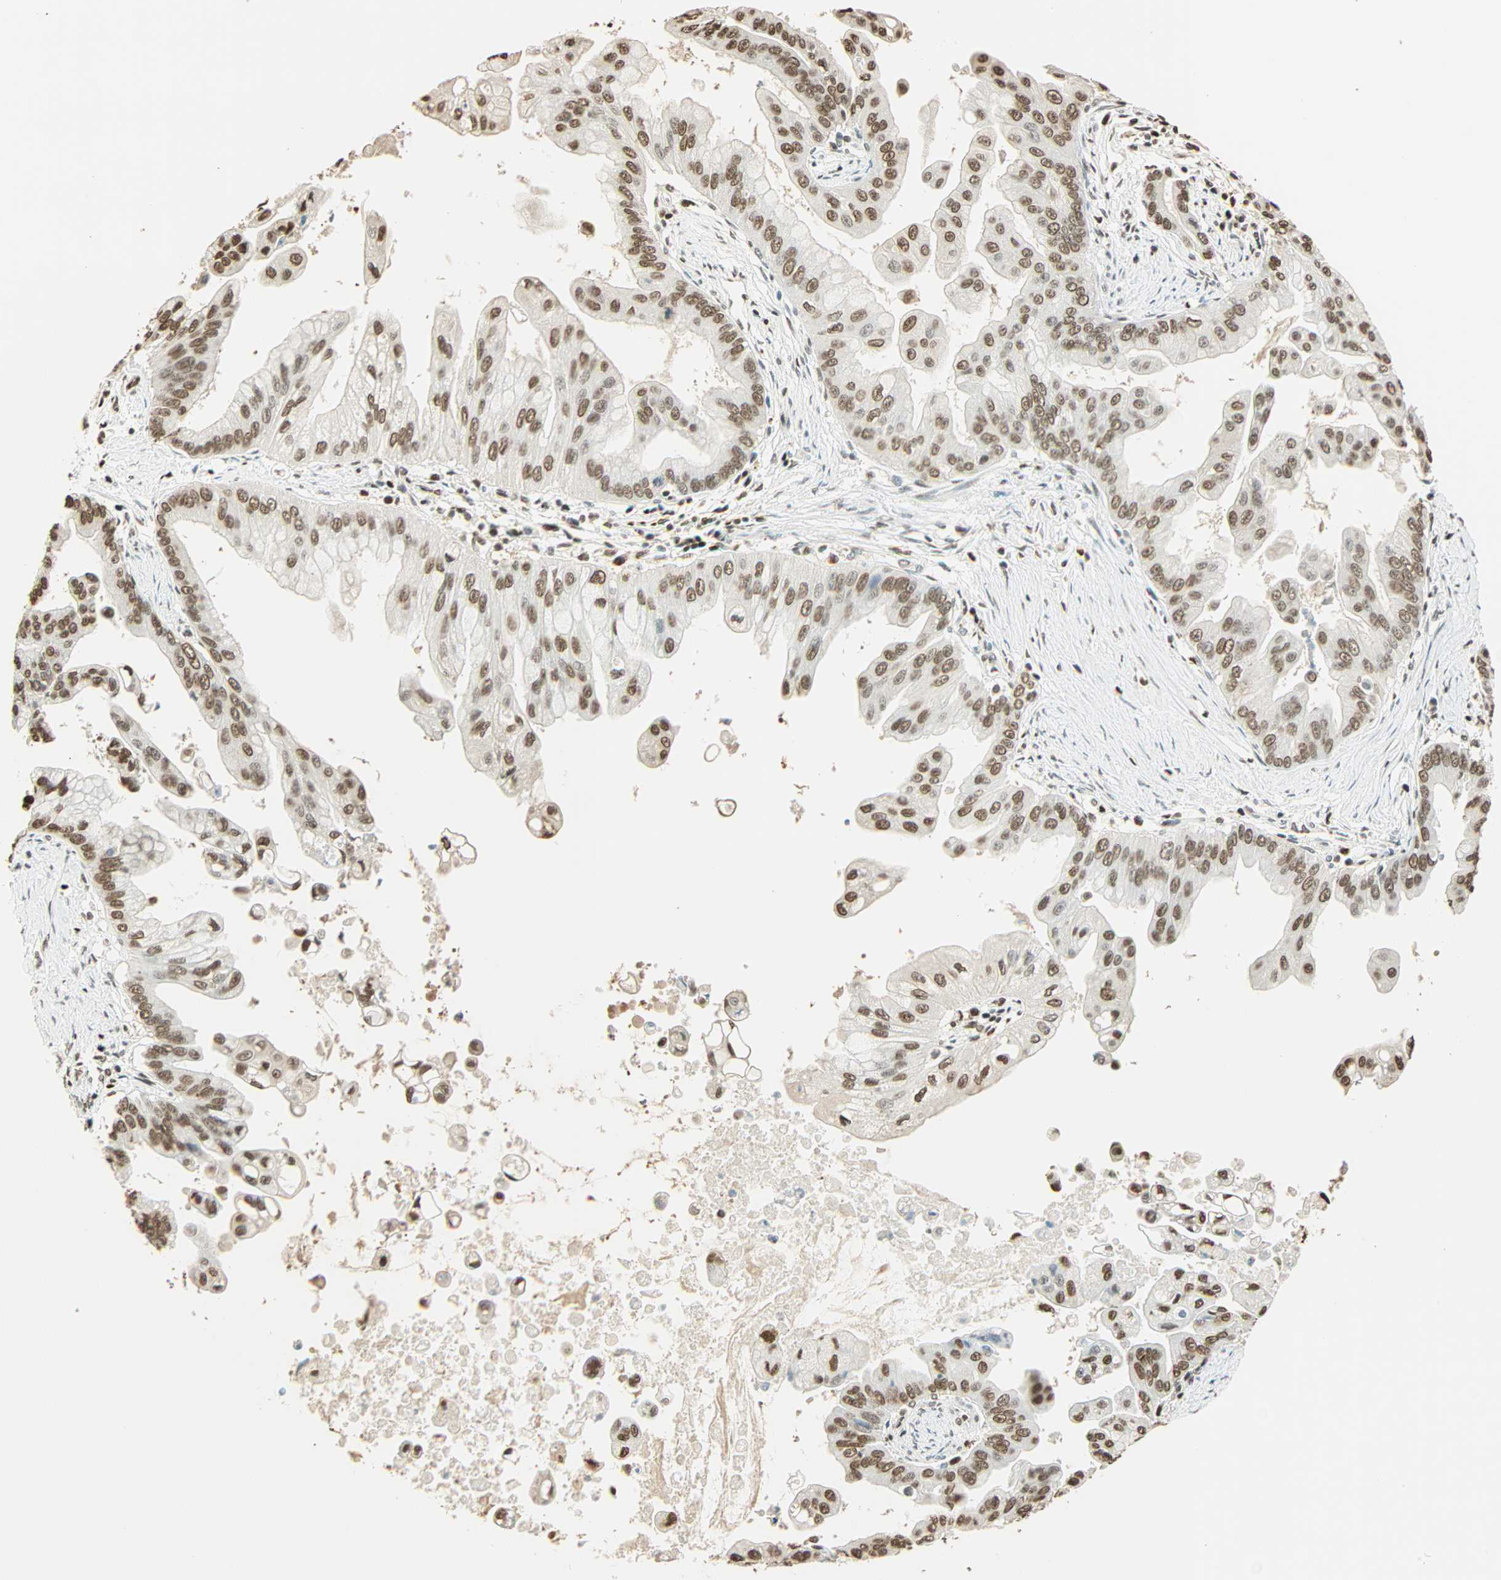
{"staining": {"intensity": "moderate", "quantity": ">75%", "location": "nuclear"}, "tissue": "pancreatic cancer", "cell_type": "Tumor cells", "image_type": "cancer", "snomed": [{"axis": "morphology", "description": "Adenocarcinoma, NOS"}, {"axis": "topography", "description": "Pancreas"}], "caption": "Immunohistochemical staining of pancreatic cancer displays medium levels of moderate nuclear protein expression in about >75% of tumor cells.", "gene": "FANCG", "patient": {"sex": "female", "age": 75}}